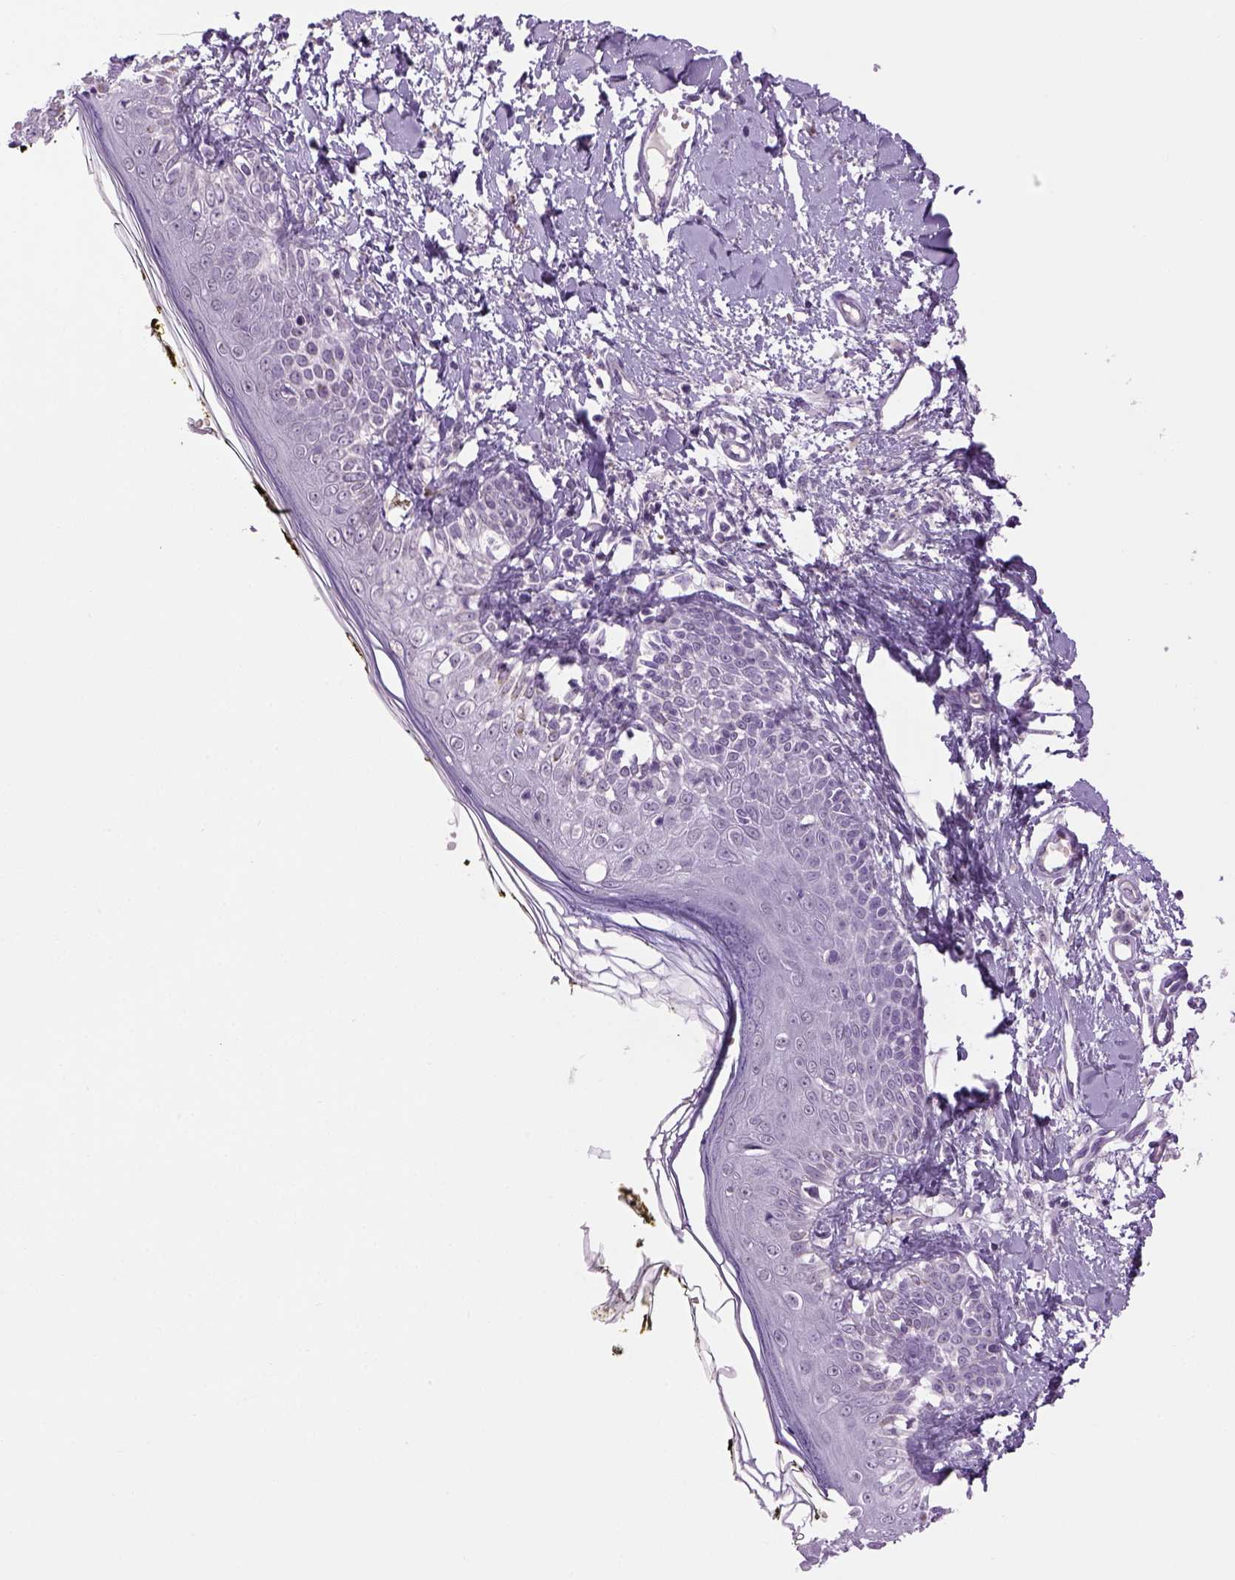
{"staining": {"intensity": "negative", "quantity": "none", "location": "none"}, "tissue": "skin", "cell_type": "Fibroblasts", "image_type": "normal", "snomed": [{"axis": "morphology", "description": "Normal tissue, NOS"}, {"axis": "topography", "description": "Skin"}], "caption": "Immunohistochemical staining of benign human skin shows no significant staining in fibroblasts. (DAB immunohistochemistry (IHC) visualized using brightfield microscopy, high magnification).", "gene": "DBH", "patient": {"sex": "male", "age": 76}}